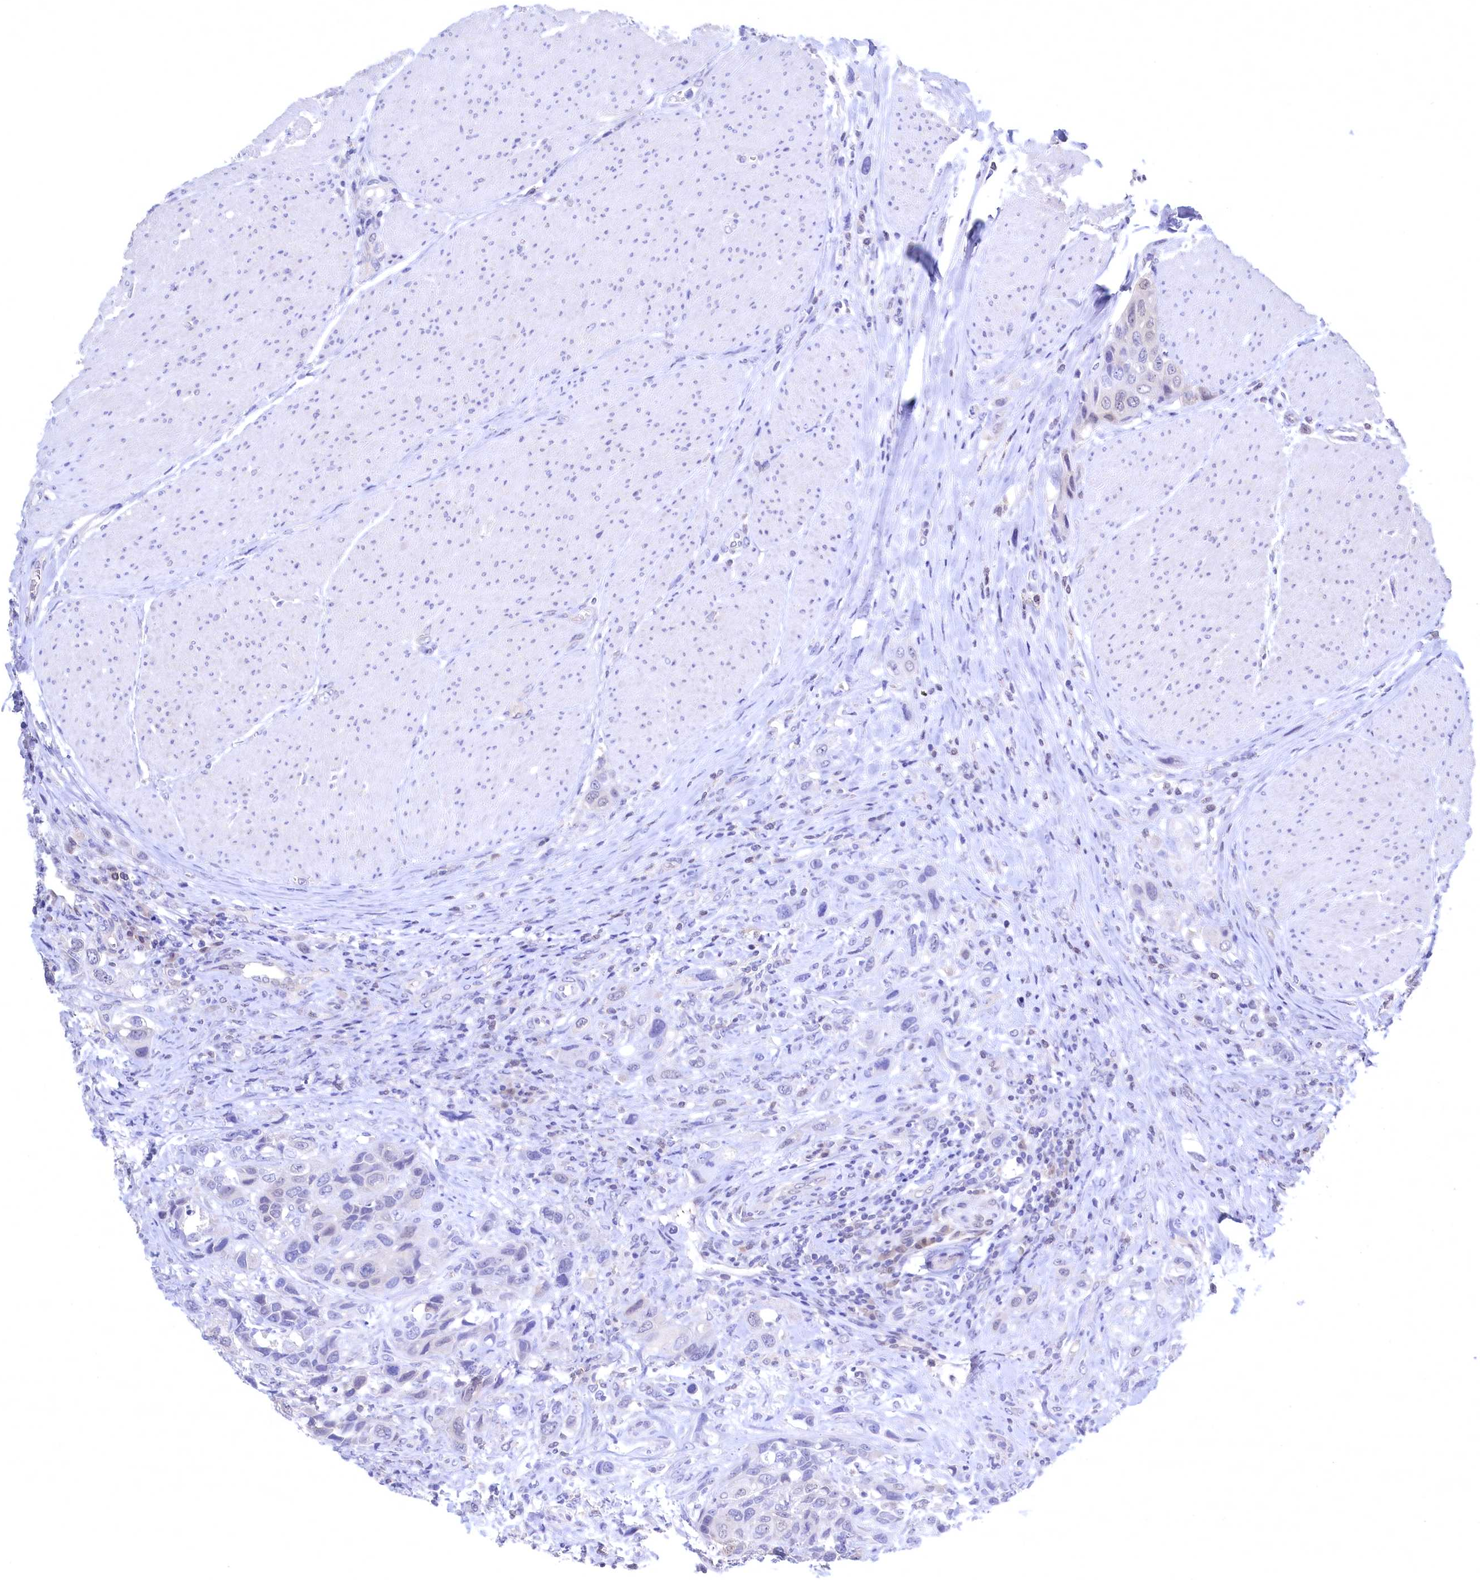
{"staining": {"intensity": "negative", "quantity": "none", "location": "none"}, "tissue": "urothelial cancer", "cell_type": "Tumor cells", "image_type": "cancer", "snomed": [{"axis": "morphology", "description": "Urothelial carcinoma, High grade"}, {"axis": "topography", "description": "Urinary bladder"}], "caption": "Immunohistochemistry (IHC) of human urothelial carcinoma (high-grade) displays no positivity in tumor cells.", "gene": "C11orf54", "patient": {"sex": "male", "age": 50}}